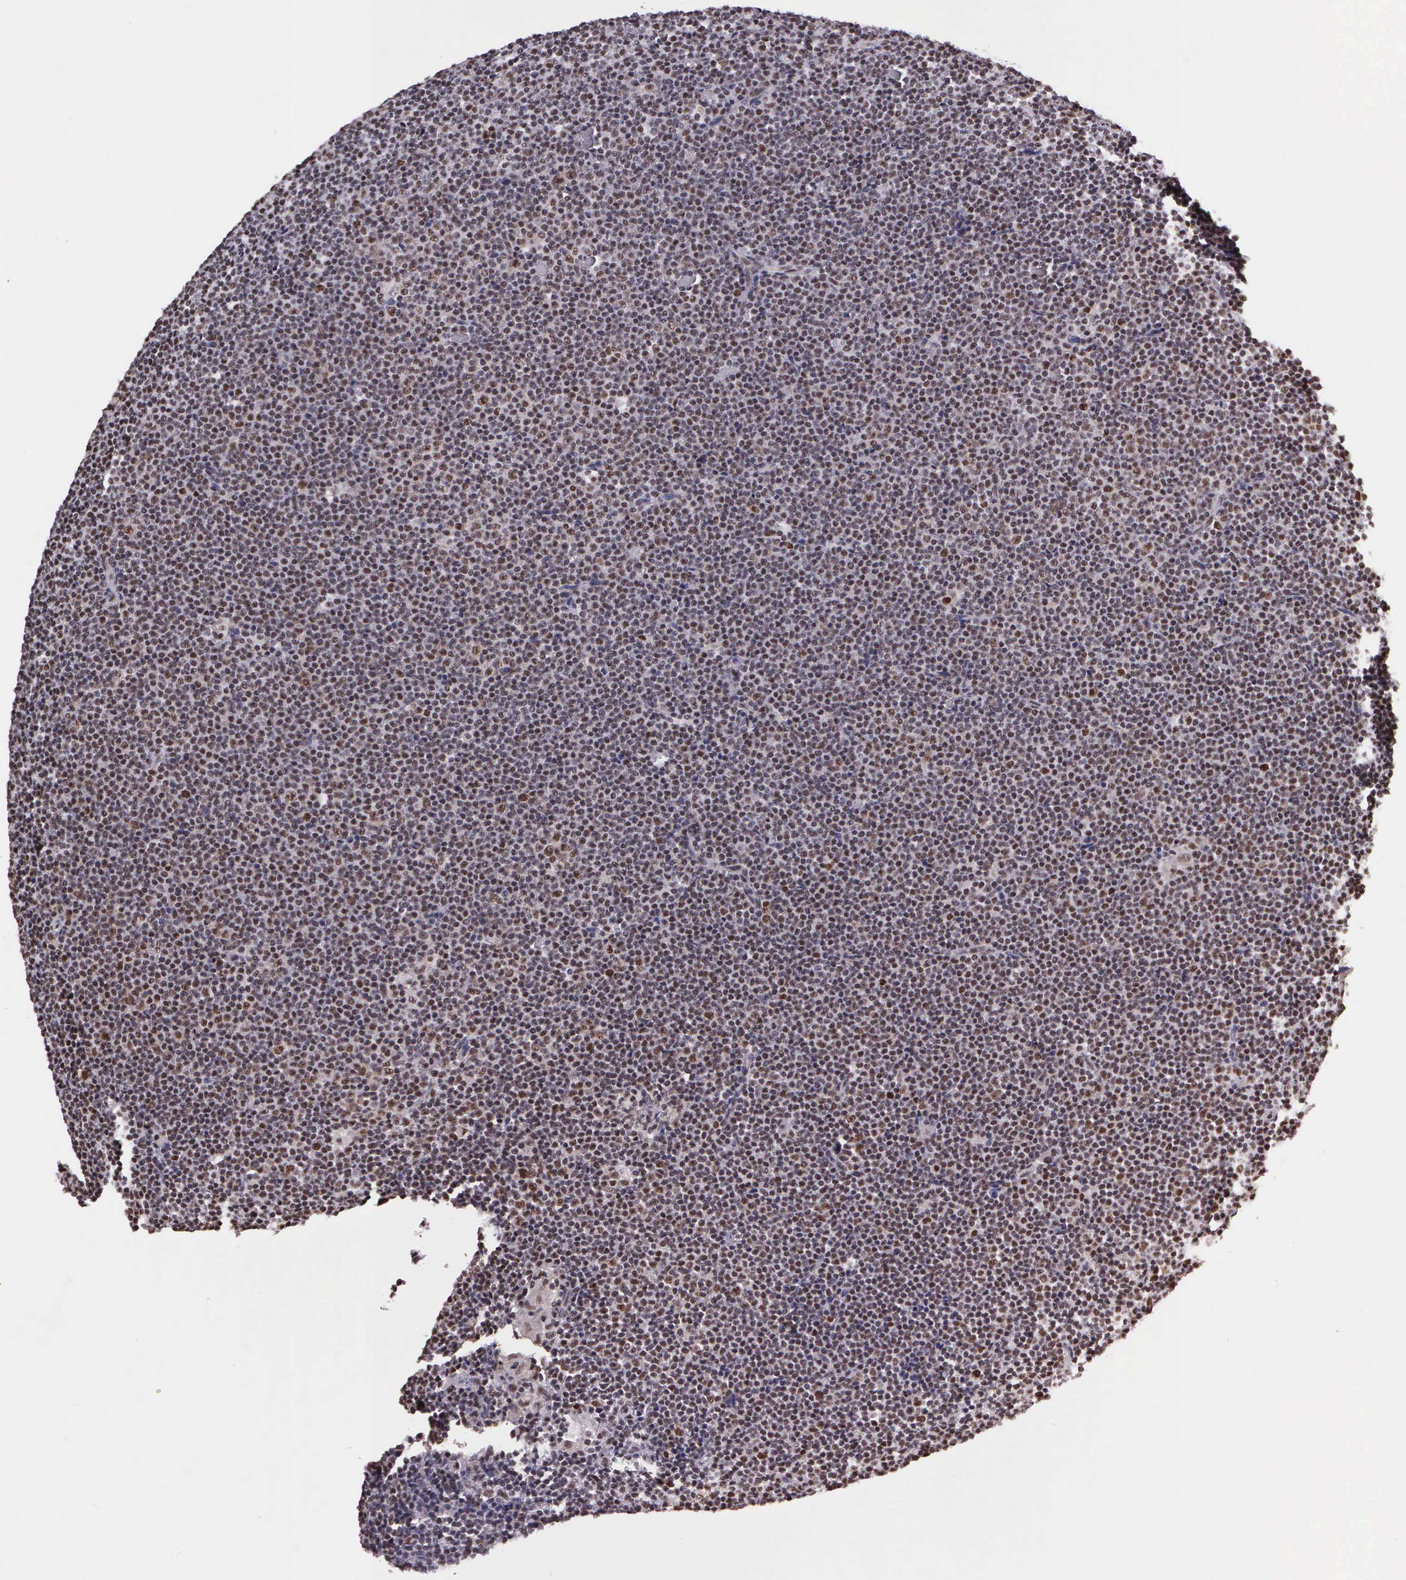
{"staining": {"intensity": "moderate", "quantity": ">75%", "location": "nuclear"}, "tissue": "lymphoma", "cell_type": "Tumor cells", "image_type": "cancer", "snomed": [{"axis": "morphology", "description": "Malignant lymphoma, non-Hodgkin's type, Low grade"}, {"axis": "topography", "description": "Lymph node"}], "caption": "Protein expression analysis of human lymphoma reveals moderate nuclear staining in approximately >75% of tumor cells. (DAB IHC, brown staining for protein, blue staining for nuclei).", "gene": "UBR7", "patient": {"sex": "female", "age": 69}}